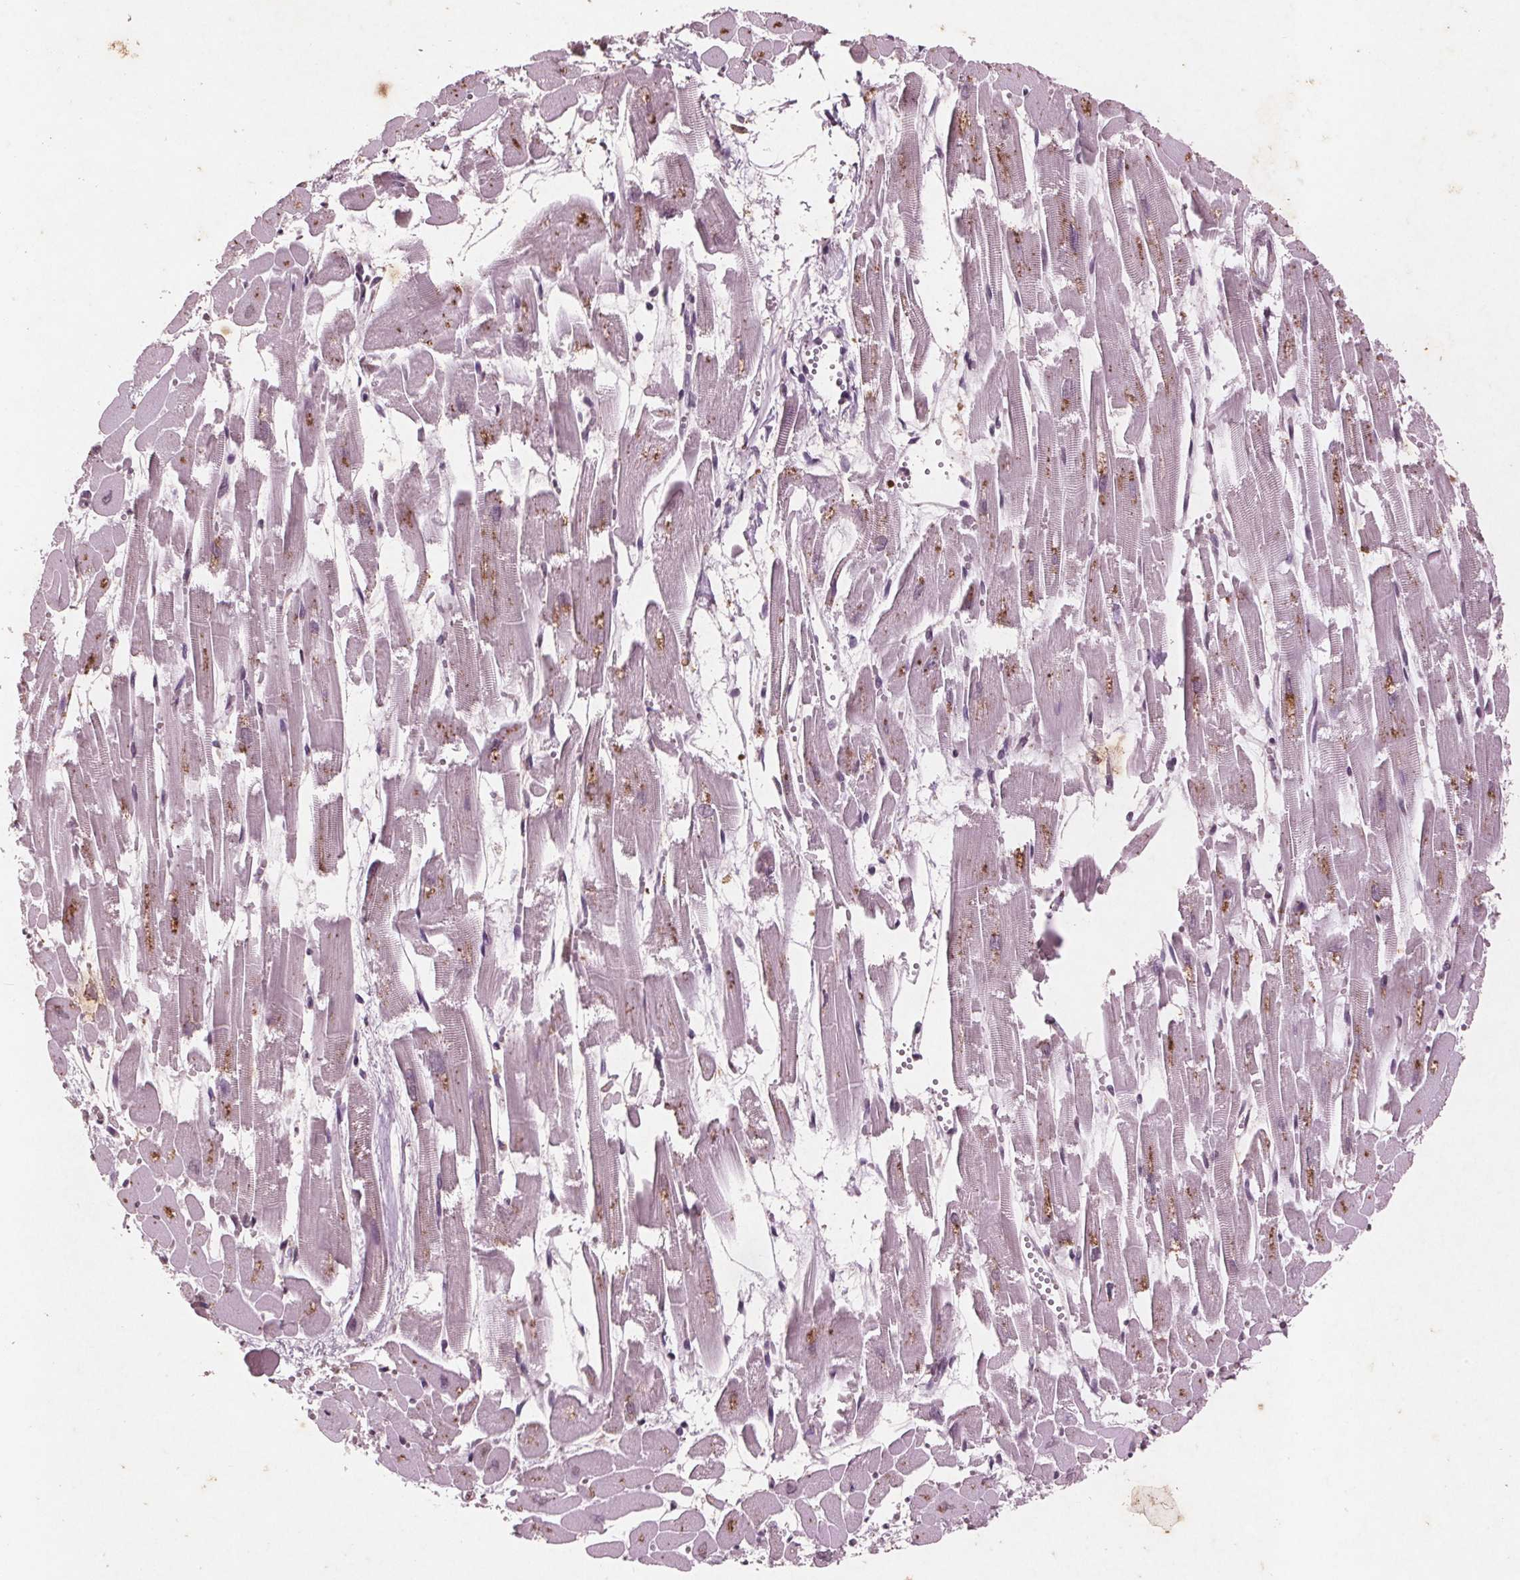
{"staining": {"intensity": "moderate", "quantity": ">75%", "location": "cytoplasmic/membranous,nuclear"}, "tissue": "heart muscle", "cell_type": "Cardiomyocytes", "image_type": "normal", "snomed": [{"axis": "morphology", "description": "Normal tissue, NOS"}, {"axis": "topography", "description": "Heart"}], "caption": "A micrograph of human heart muscle stained for a protein displays moderate cytoplasmic/membranous,nuclear brown staining in cardiomyocytes. (Stains: DAB in brown, nuclei in blue, Microscopy: brightfield microscopy at high magnification).", "gene": "RPS6KA2", "patient": {"sex": "female", "age": 52}}